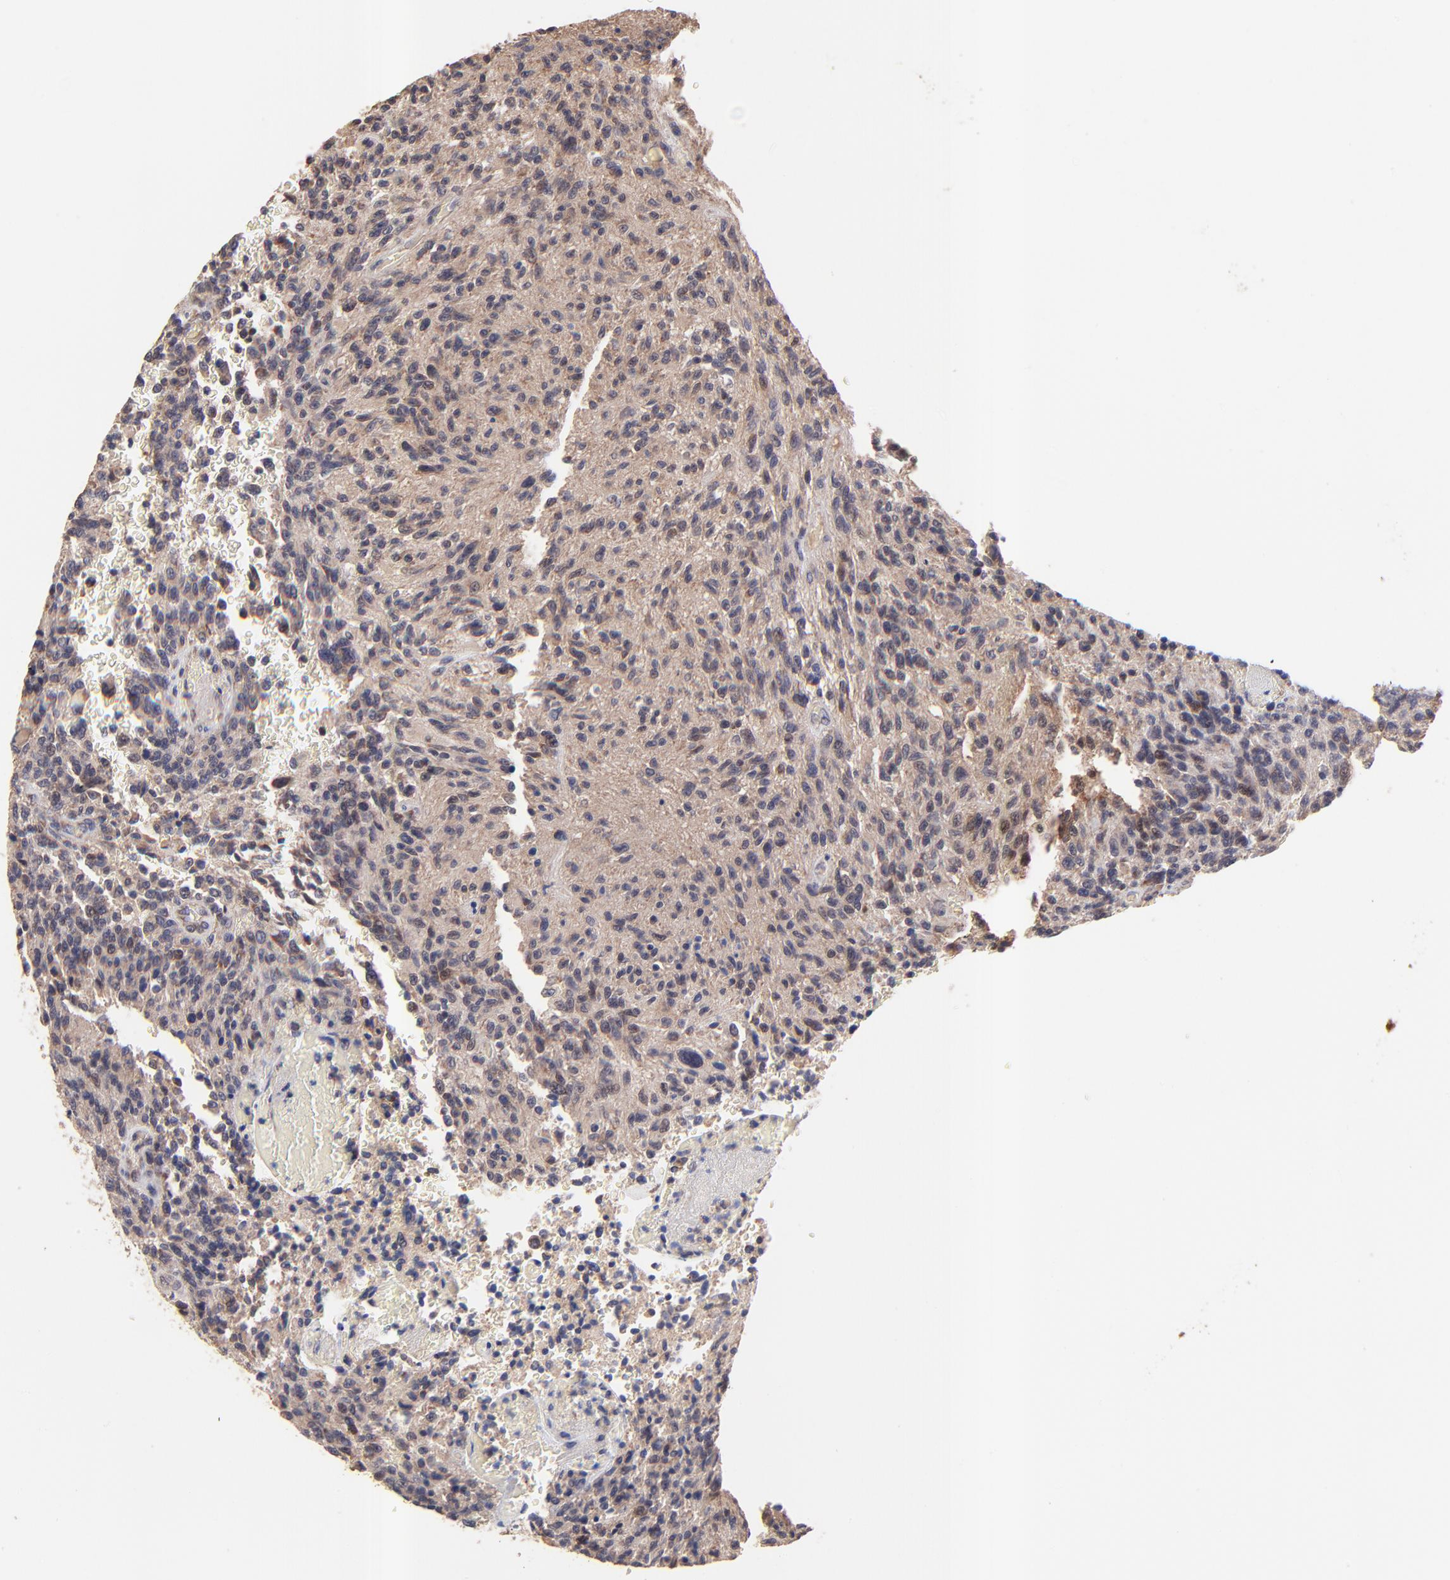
{"staining": {"intensity": "moderate", "quantity": "<25%", "location": "cytoplasmic/membranous,nuclear"}, "tissue": "glioma", "cell_type": "Tumor cells", "image_type": "cancer", "snomed": [{"axis": "morphology", "description": "Normal tissue, NOS"}, {"axis": "morphology", "description": "Glioma, malignant, High grade"}, {"axis": "topography", "description": "Cerebral cortex"}], "caption": "Human high-grade glioma (malignant) stained with a protein marker reveals moderate staining in tumor cells.", "gene": "BAIAP2L2", "patient": {"sex": "male", "age": 56}}